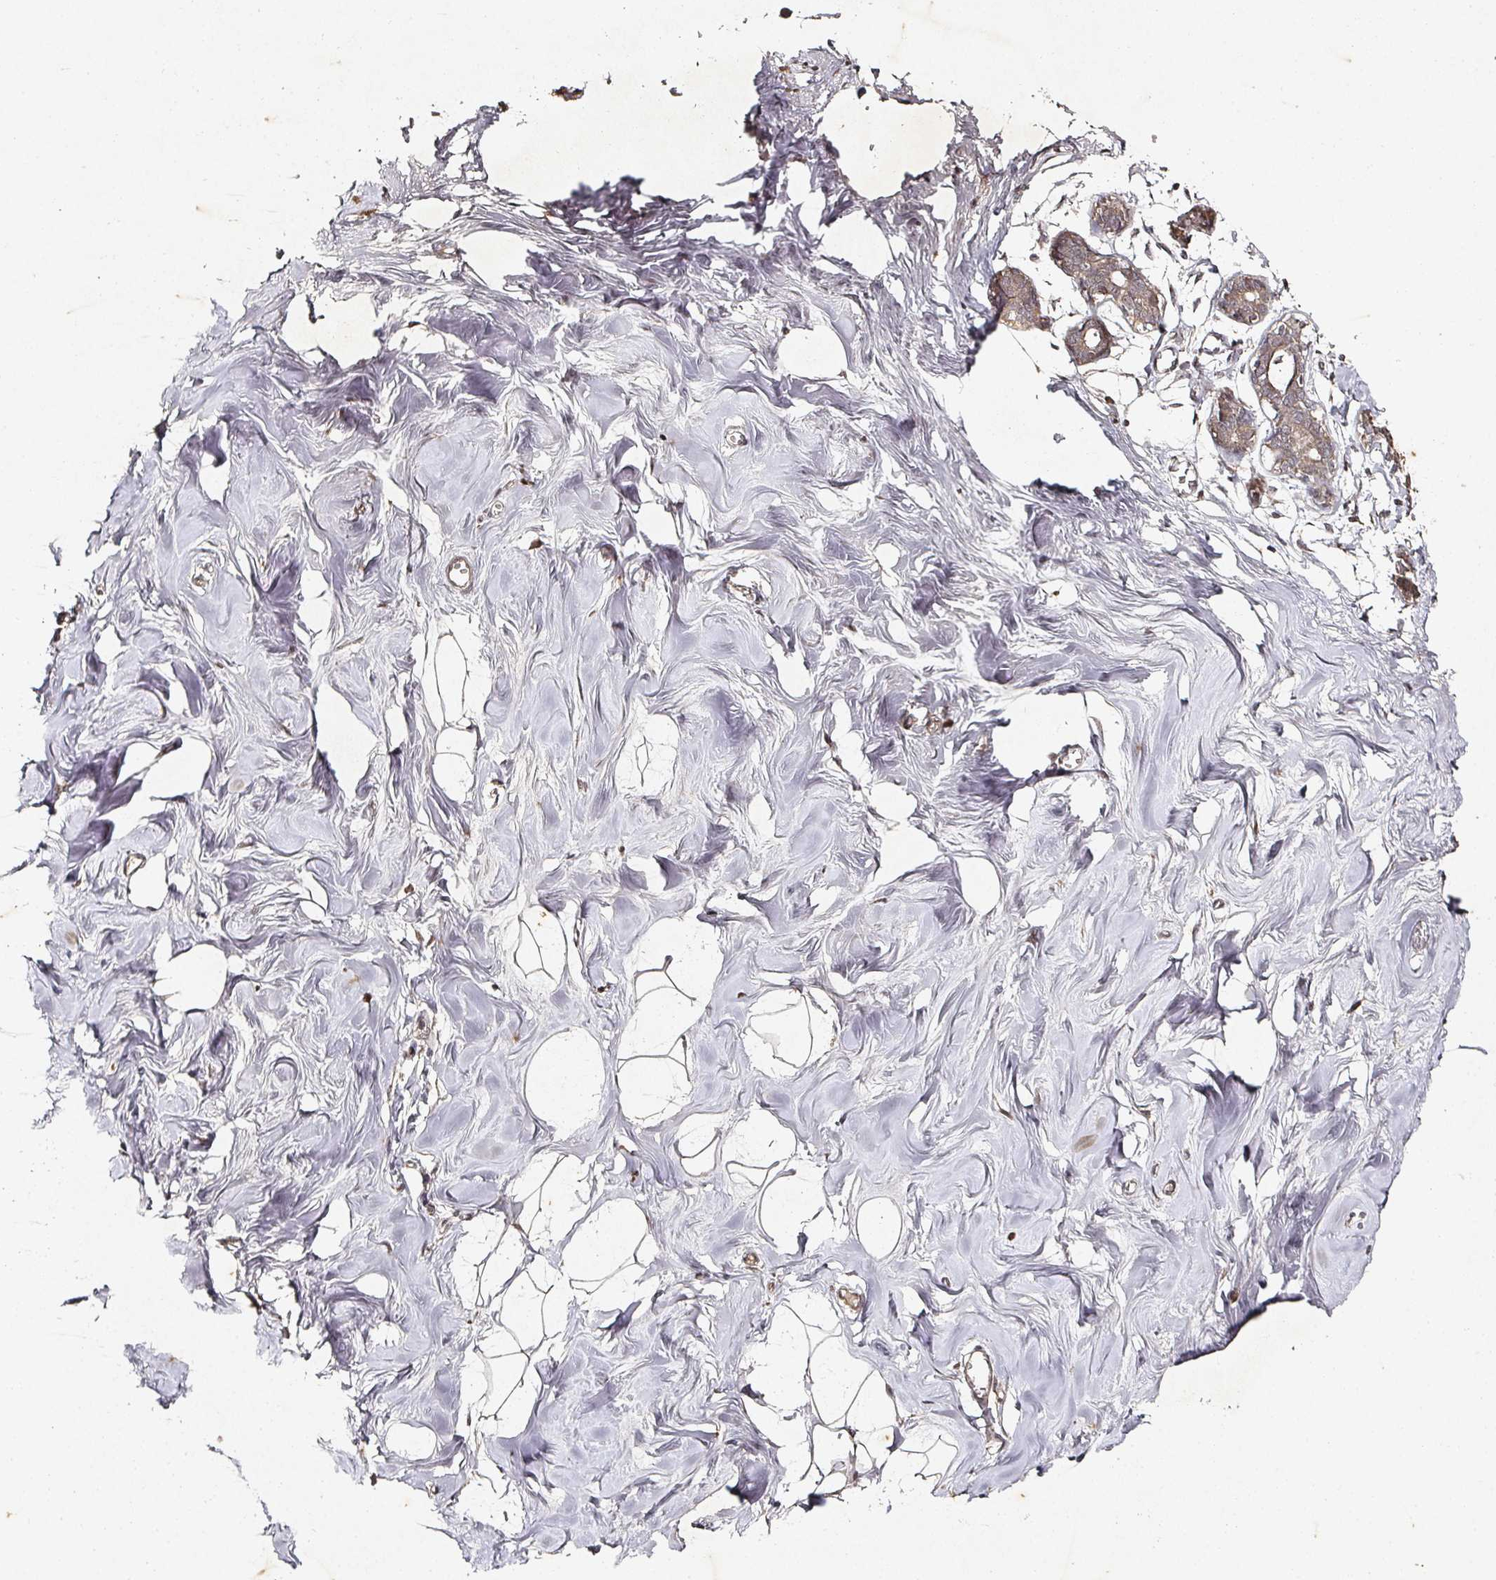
{"staining": {"intensity": "negative", "quantity": "none", "location": "none"}, "tissue": "breast", "cell_type": "Adipocytes", "image_type": "normal", "snomed": [{"axis": "morphology", "description": "Normal tissue, NOS"}, {"axis": "topography", "description": "Breast"}], "caption": "A high-resolution histopathology image shows IHC staining of normal breast, which exhibits no significant expression in adipocytes.", "gene": "CAPN5", "patient": {"sex": "female", "age": 27}}